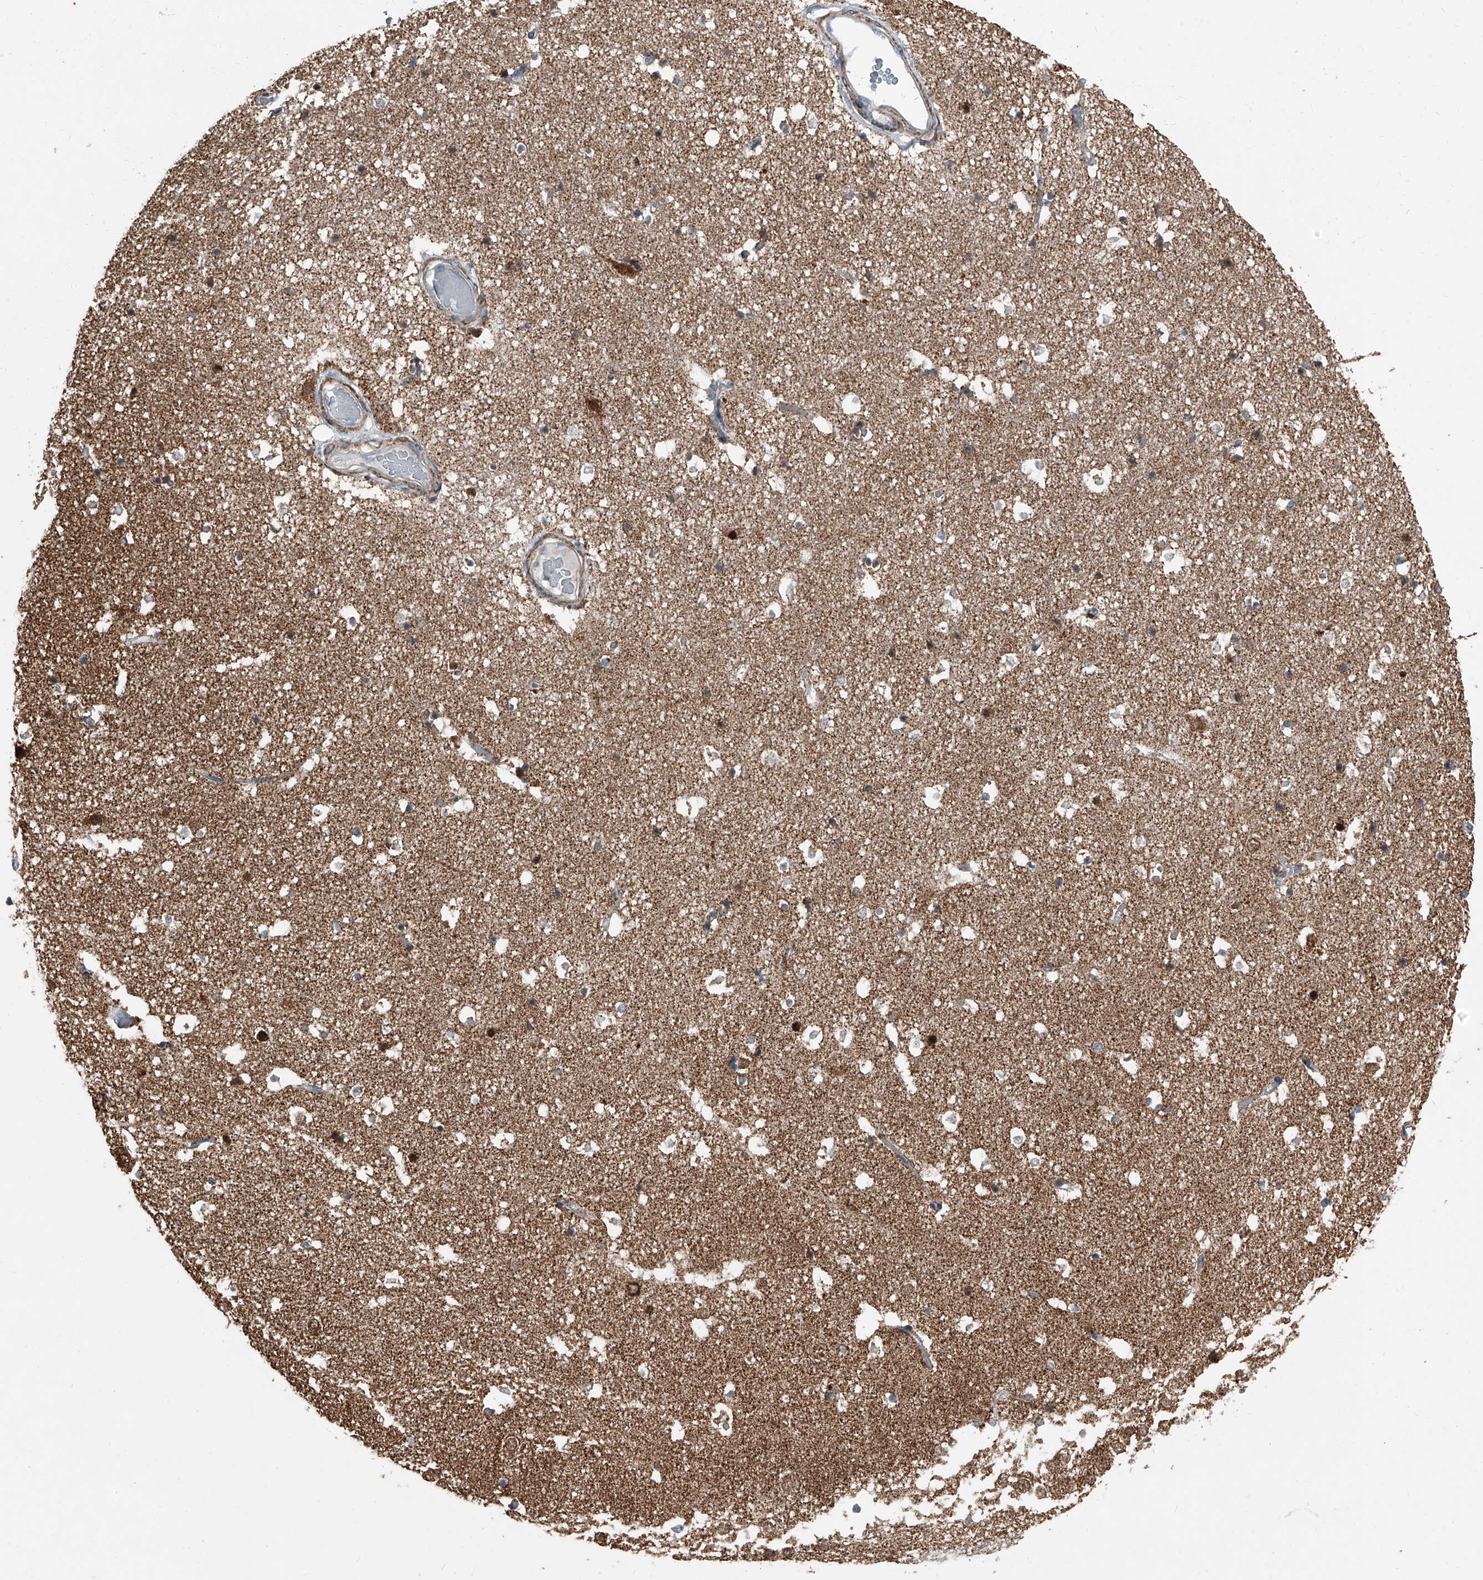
{"staining": {"intensity": "strong", "quantity": "<25%", "location": "cytoplasmic/membranous,nuclear"}, "tissue": "hippocampus", "cell_type": "Glial cells", "image_type": "normal", "snomed": [{"axis": "morphology", "description": "Normal tissue, NOS"}, {"axis": "topography", "description": "Hippocampus"}], "caption": "A micrograph of human hippocampus stained for a protein reveals strong cytoplasmic/membranous,nuclear brown staining in glial cells. (DAB (3,3'-diaminobenzidine) = brown stain, brightfield microscopy at high magnification).", "gene": "CHRNA7", "patient": {"sex": "female", "age": 52}}